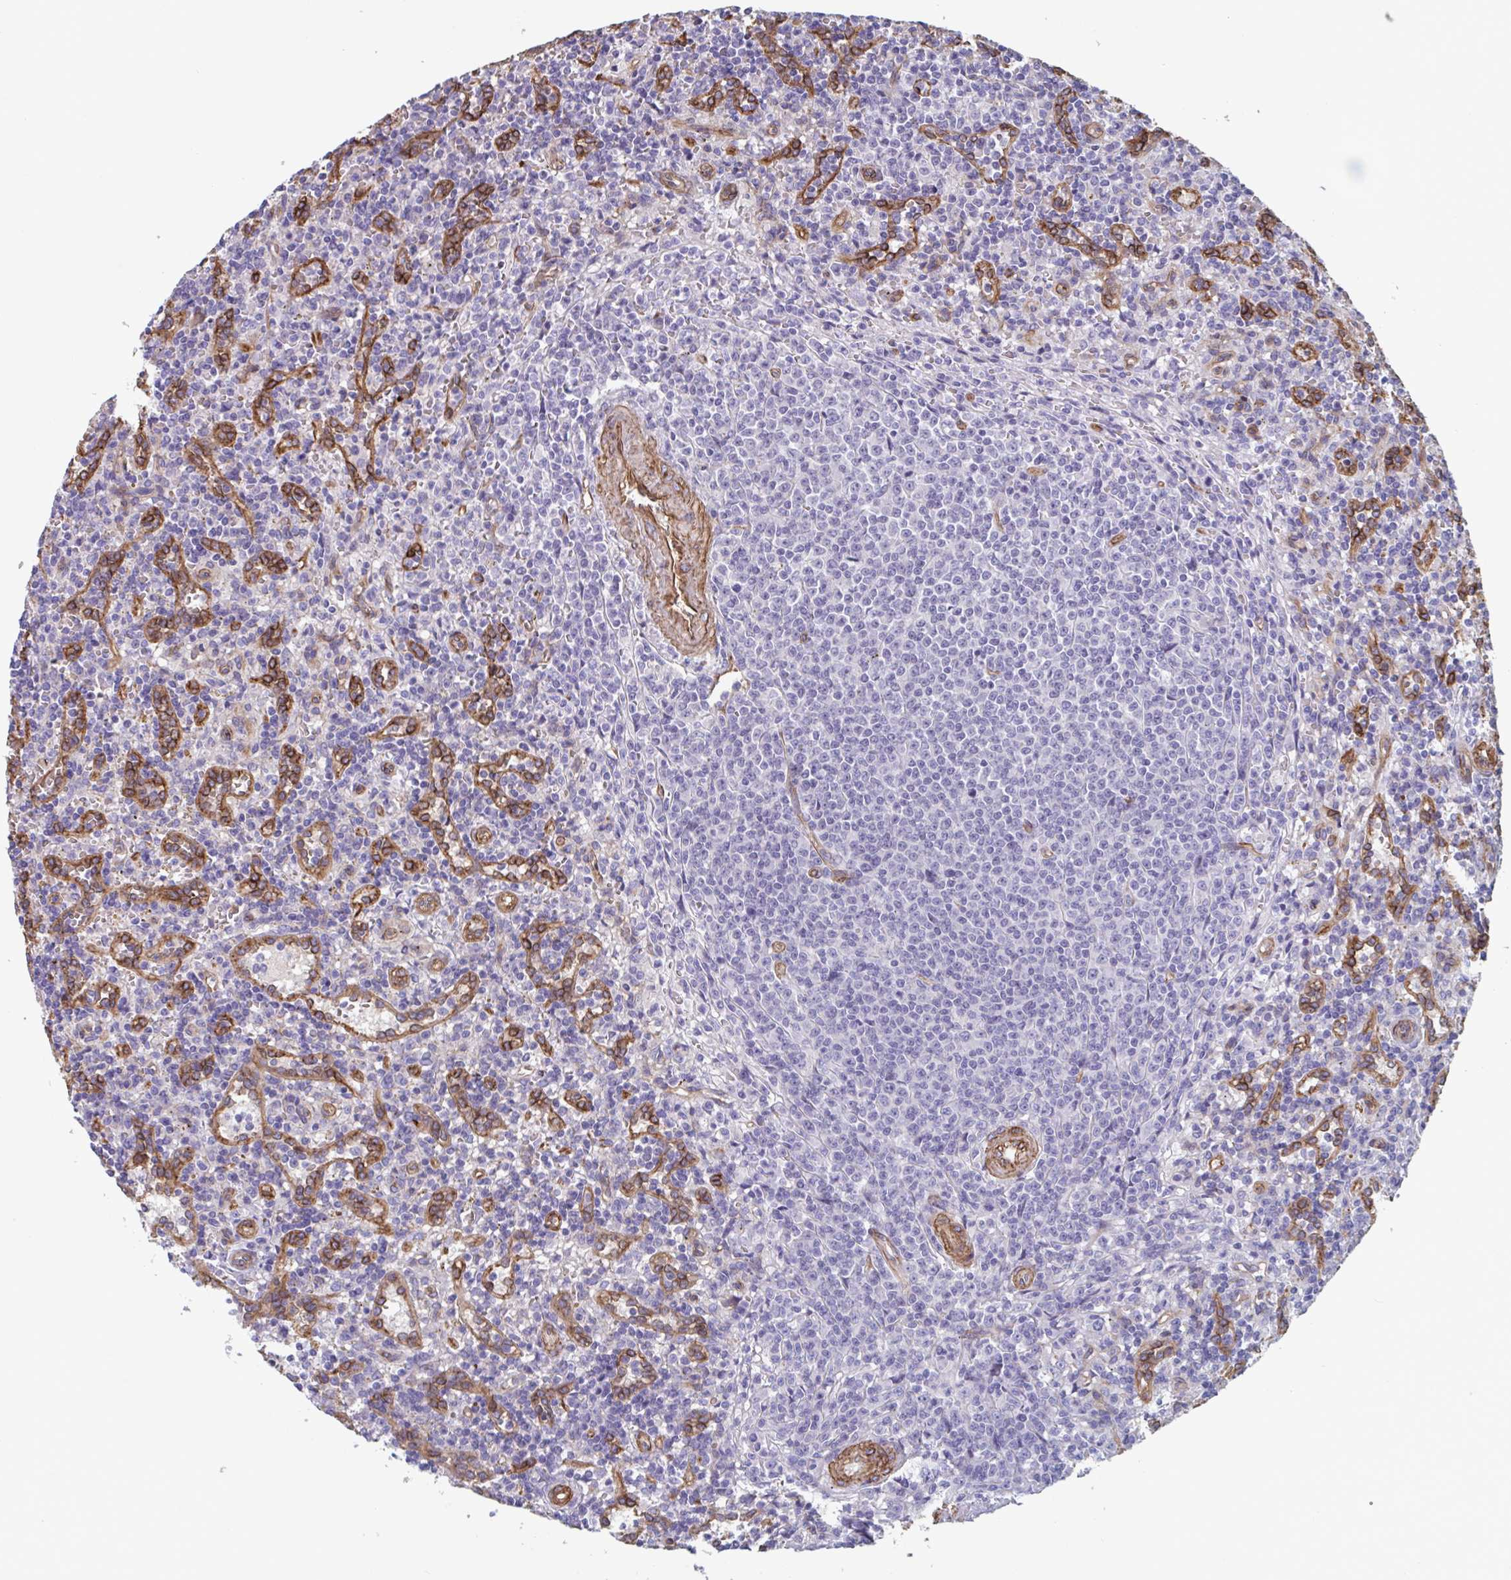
{"staining": {"intensity": "negative", "quantity": "none", "location": "none"}, "tissue": "lymphoma", "cell_type": "Tumor cells", "image_type": "cancer", "snomed": [{"axis": "morphology", "description": "Malignant lymphoma, non-Hodgkin's type, Low grade"}, {"axis": "topography", "description": "Spleen"}], "caption": "Tumor cells show no significant staining in low-grade malignant lymphoma, non-Hodgkin's type.", "gene": "CITED4", "patient": {"sex": "male", "age": 67}}